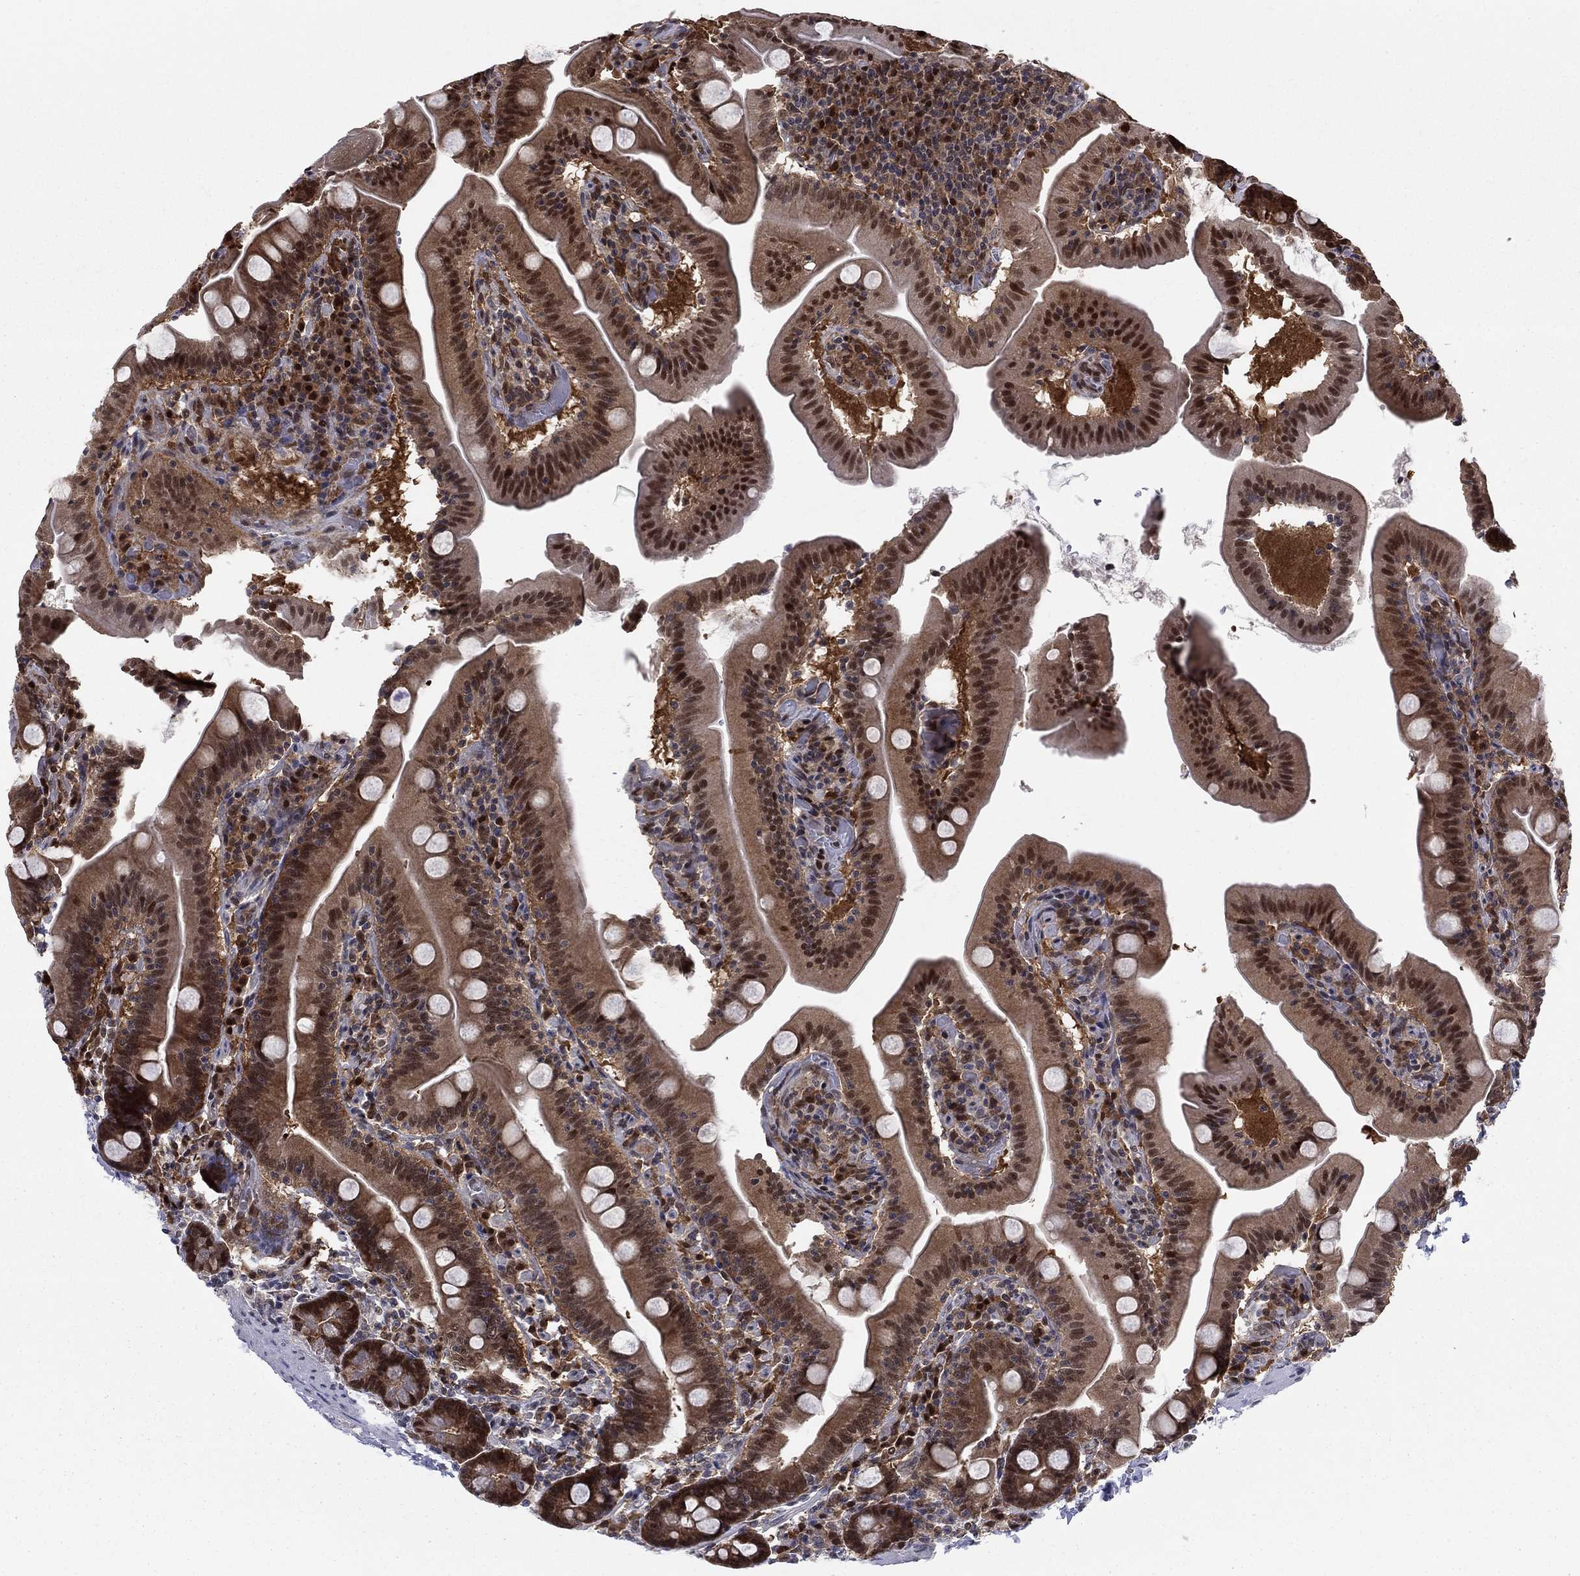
{"staining": {"intensity": "strong", "quantity": "25%-75%", "location": "cytoplasmic/membranous,nuclear"}, "tissue": "small intestine", "cell_type": "Glandular cells", "image_type": "normal", "snomed": [{"axis": "morphology", "description": "Normal tissue, NOS"}, {"axis": "topography", "description": "Small intestine"}], "caption": "Protein staining shows strong cytoplasmic/membranous,nuclear staining in about 25%-75% of glandular cells in normal small intestine.", "gene": "FKBP4", "patient": {"sex": "male", "age": 37}}